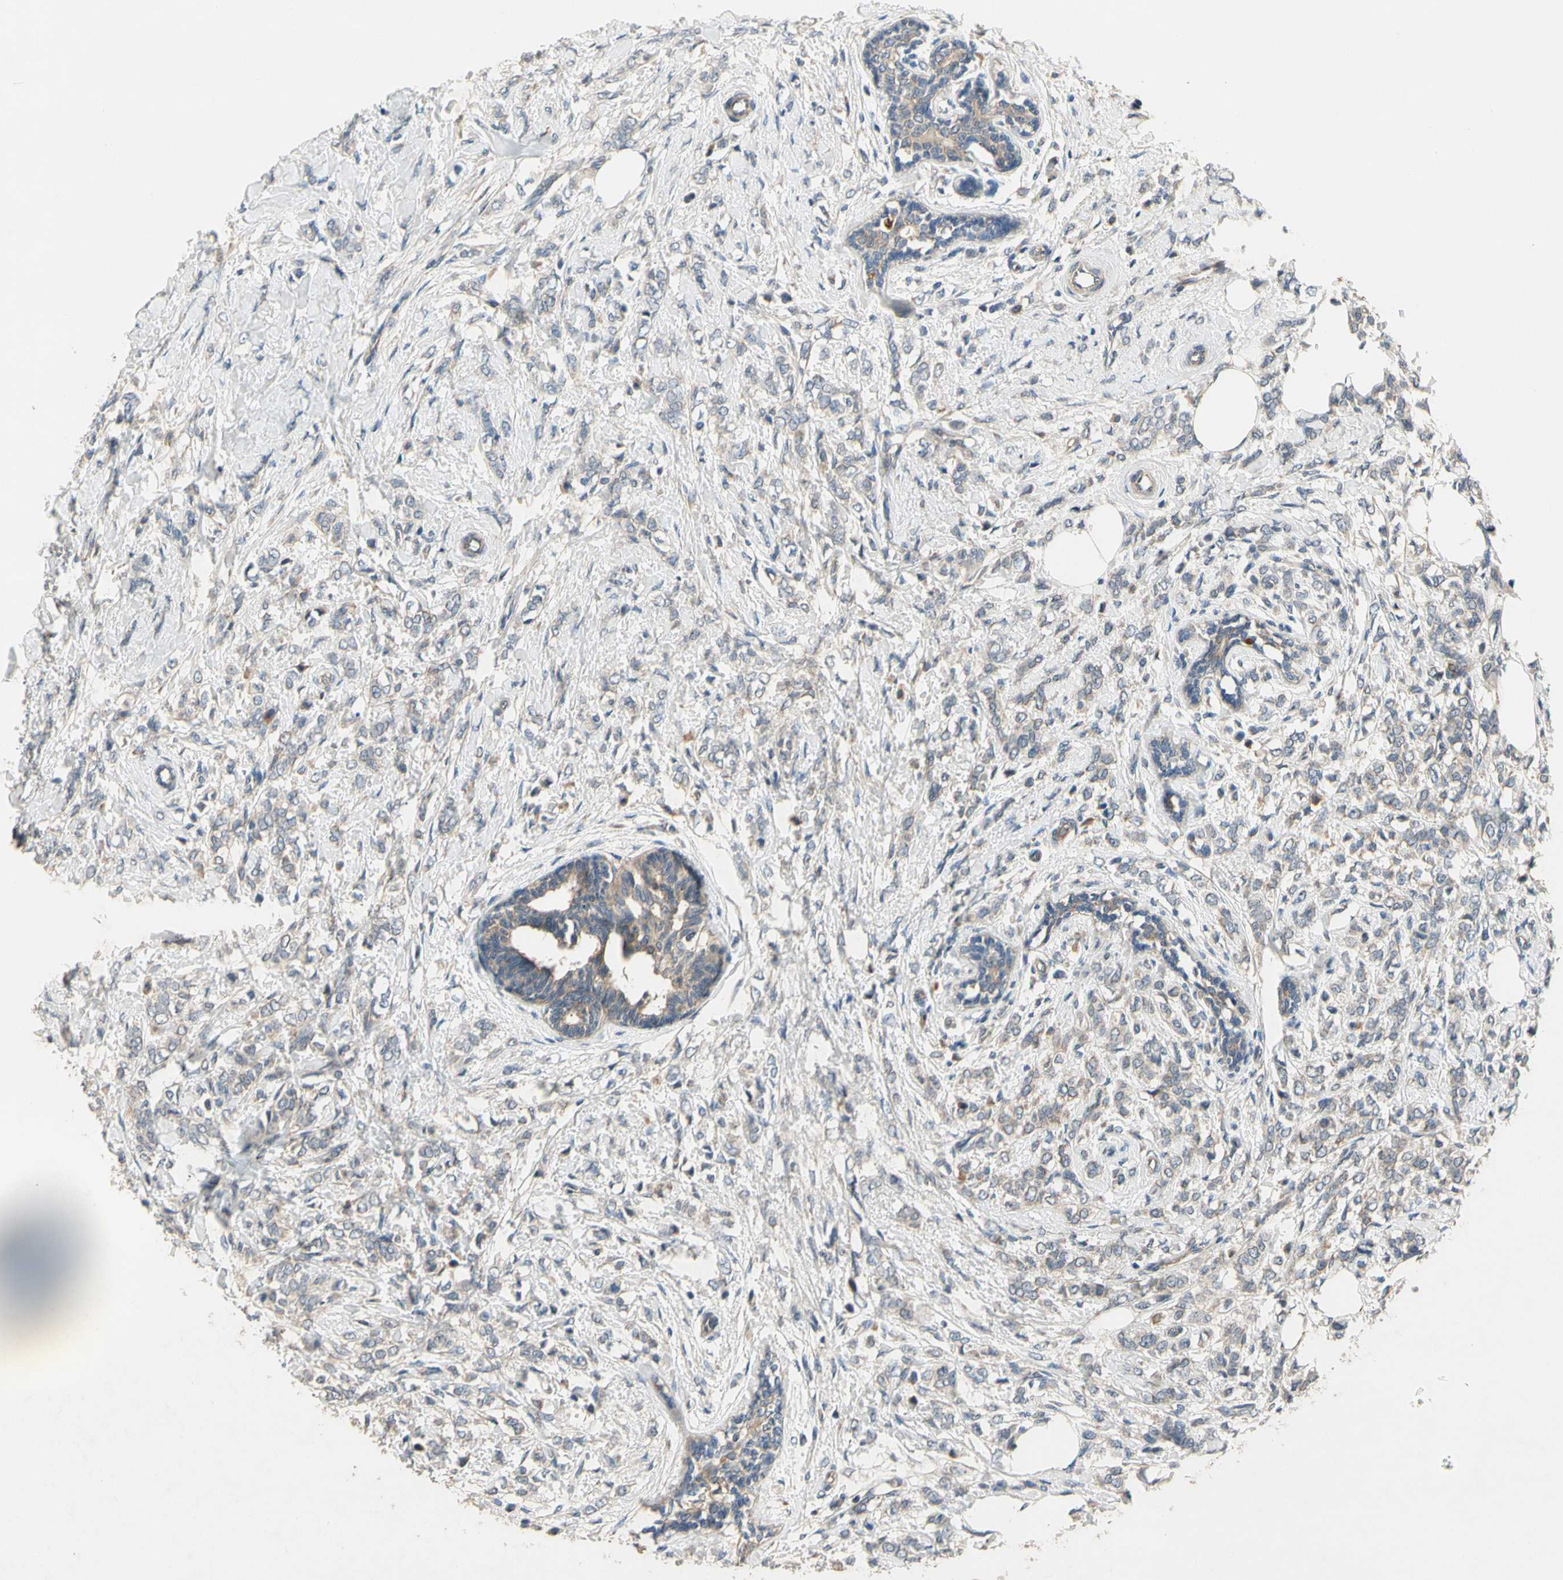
{"staining": {"intensity": "weak", "quantity": "25%-75%", "location": "cytoplasmic/membranous"}, "tissue": "breast cancer", "cell_type": "Tumor cells", "image_type": "cancer", "snomed": [{"axis": "morphology", "description": "Lobular carcinoma, in situ"}, {"axis": "morphology", "description": "Lobular carcinoma"}, {"axis": "topography", "description": "Breast"}], "caption": "An IHC histopathology image of neoplastic tissue is shown. Protein staining in brown highlights weak cytoplasmic/membranous positivity in breast cancer (lobular carcinoma in situ) within tumor cells. The staining was performed using DAB, with brown indicating positive protein expression. Nuclei are stained blue with hematoxylin.", "gene": "ALKBH3", "patient": {"sex": "female", "age": 41}}